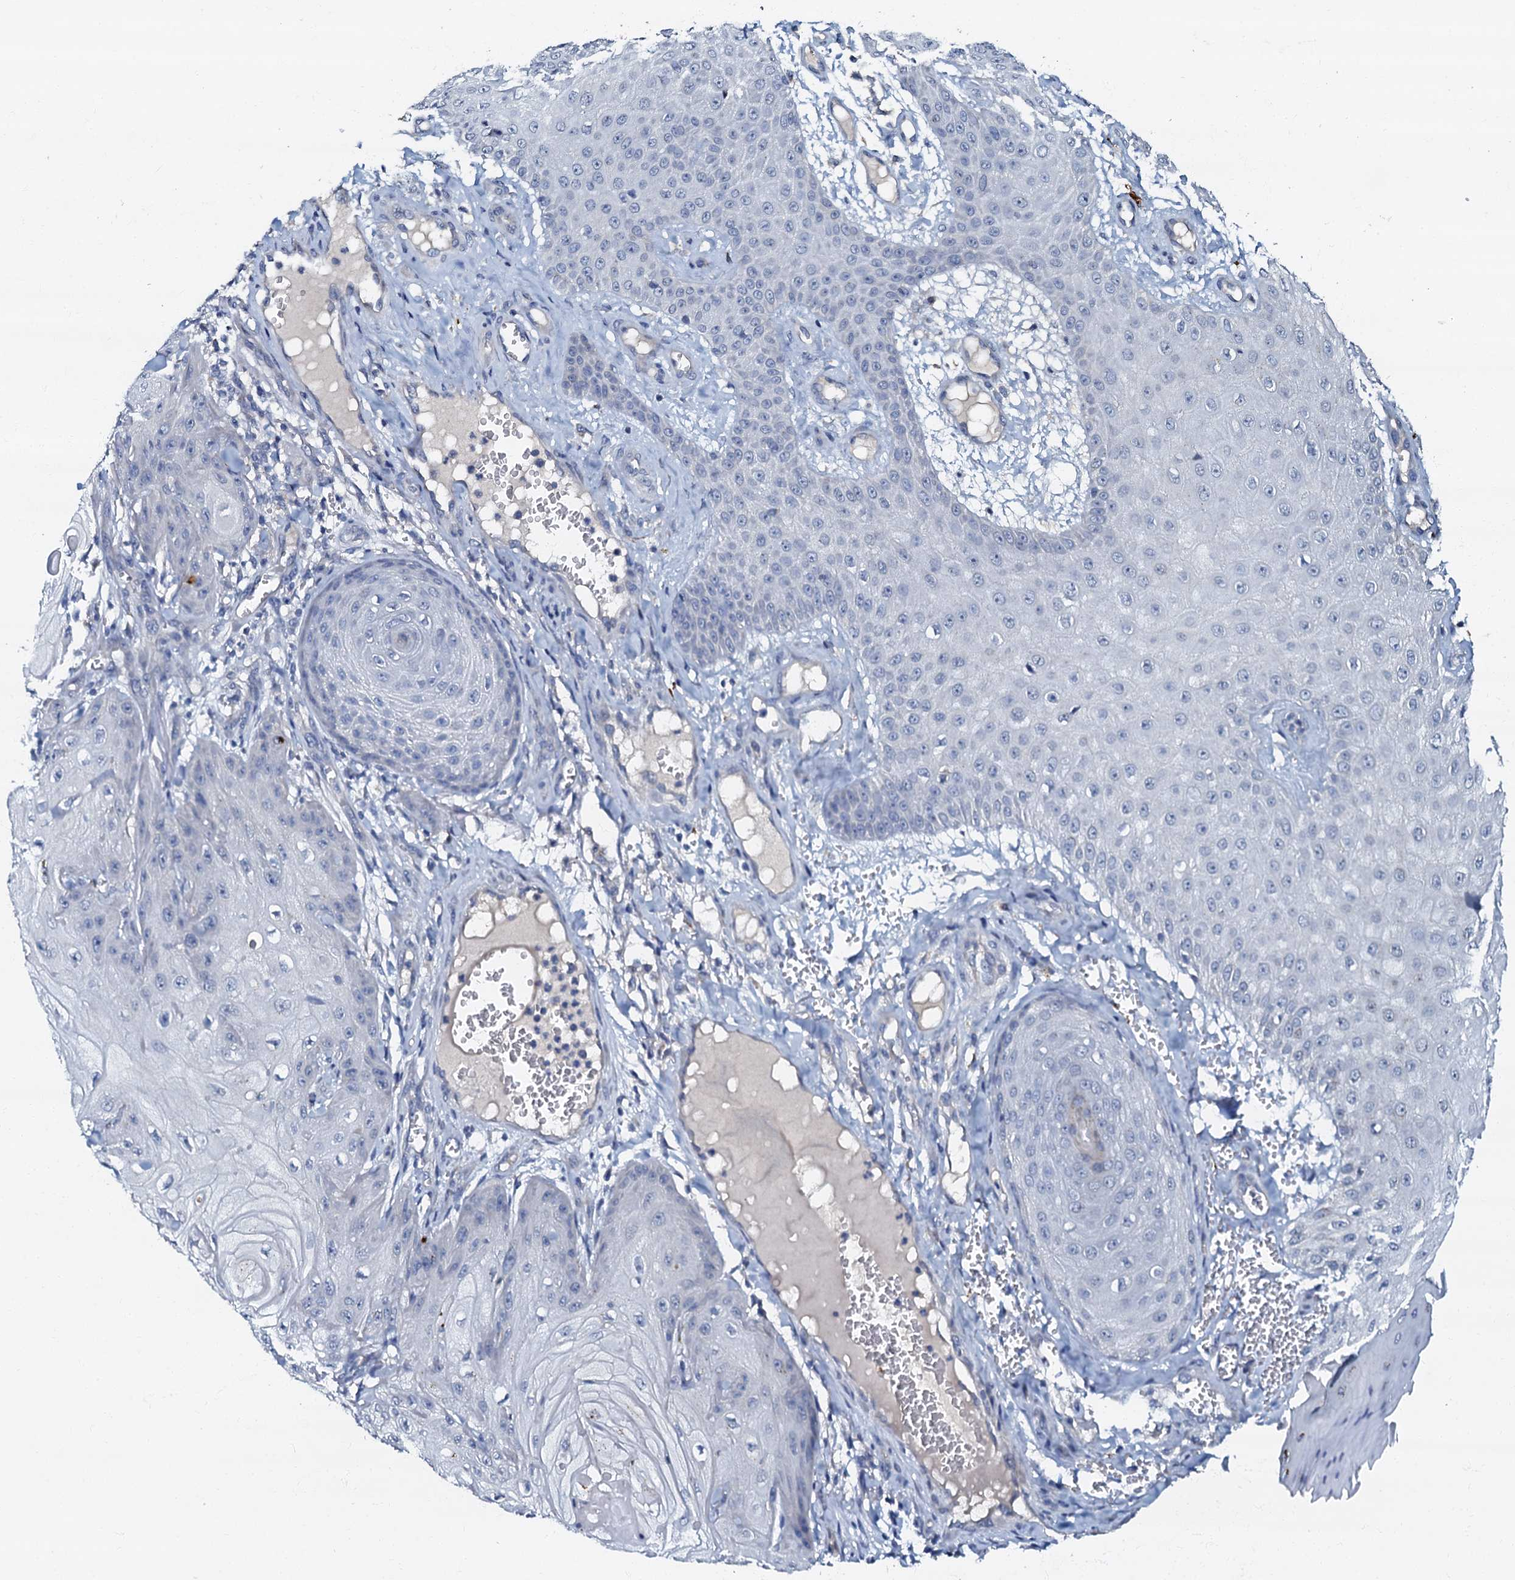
{"staining": {"intensity": "negative", "quantity": "none", "location": "none"}, "tissue": "skin cancer", "cell_type": "Tumor cells", "image_type": "cancer", "snomed": [{"axis": "morphology", "description": "Squamous cell carcinoma, NOS"}, {"axis": "topography", "description": "Skin"}], "caption": "Protein analysis of skin squamous cell carcinoma exhibits no significant positivity in tumor cells.", "gene": "OLAH", "patient": {"sex": "male", "age": 74}}